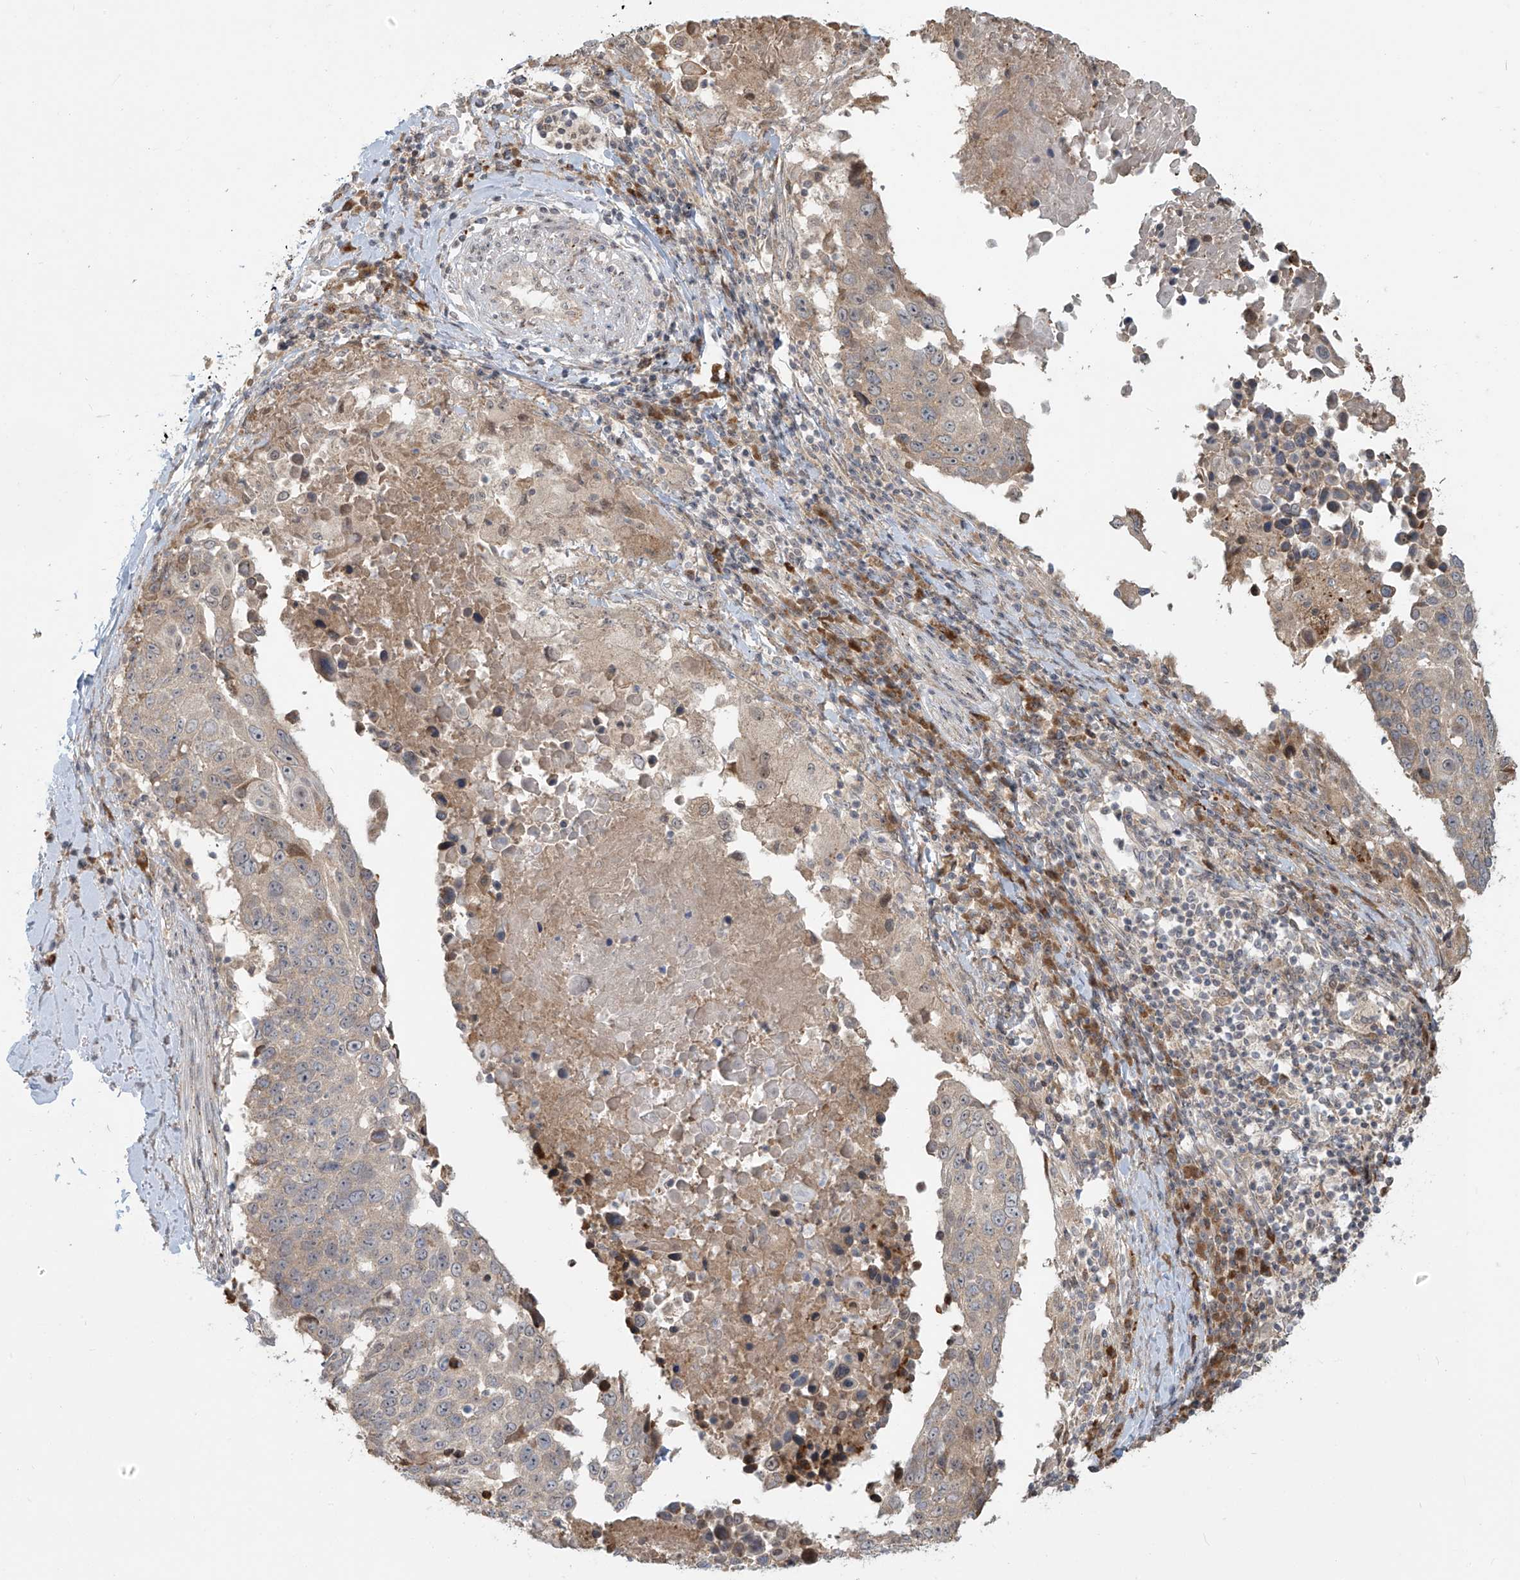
{"staining": {"intensity": "negative", "quantity": "none", "location": "none"}, "tissue": "lung cancer", "cell_type": "Tumor cells", "image_type": "cancer", "snomed": [{"axis": "morphology", "description": "Squamous cell carcinoma, NOS"}, {"axis": "topography", "description": "Lung"}], "caption": "Tumor cells show no significant protein expression in lung cancer.", "gene": "PLEKHM3", "patient": {"sex": "male", "age": 66}}